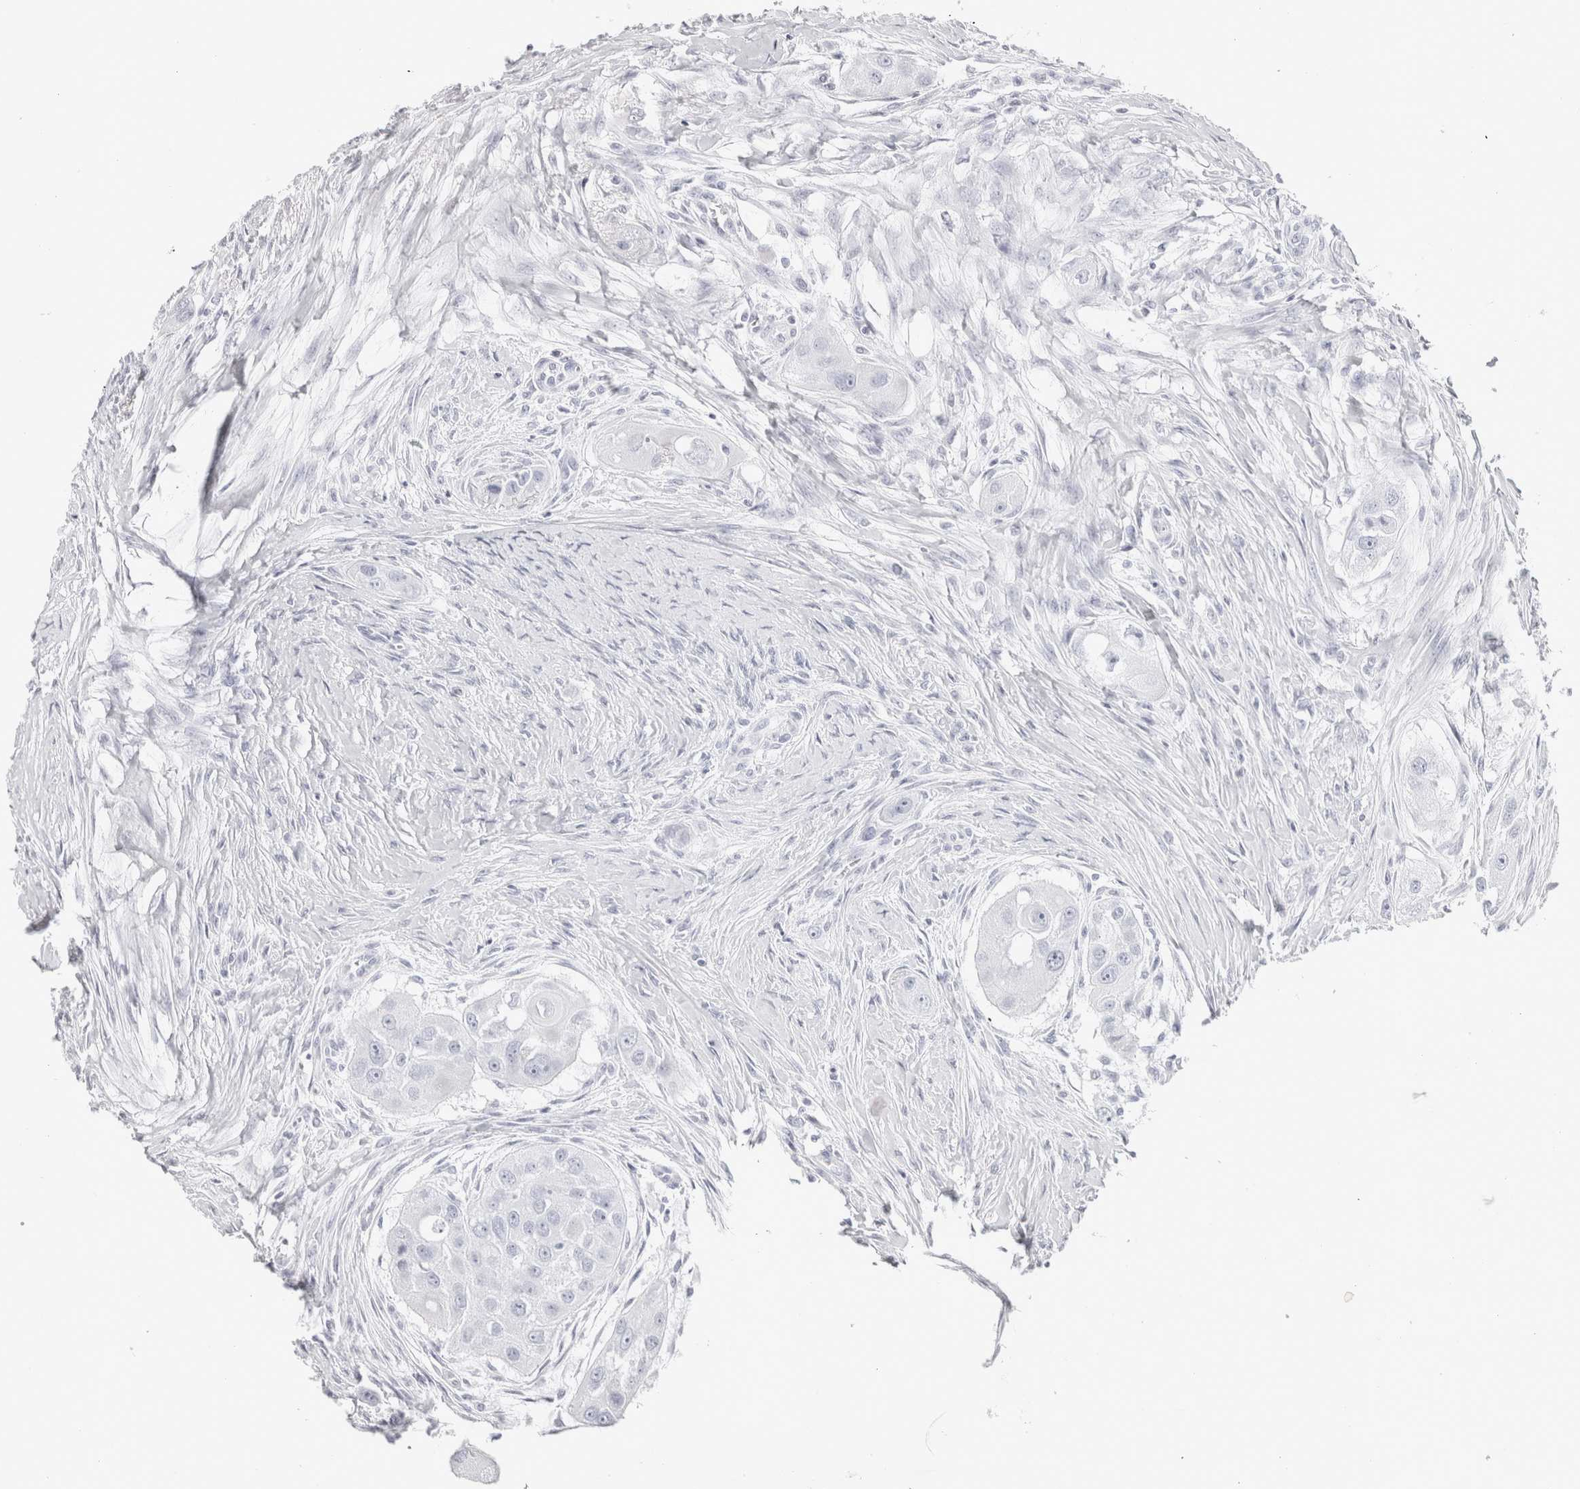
{"staining": {"intensity": "negative", "quantity": "none", "location": "none"}, "tissue": "head and neck cancer", "cell_type": "Tumor cells", "image_type": "cancer", "snomed": [{"axis": "morphology", "description": "Normal tissue, NOS"}, {"axis": "morphology", "description": "Squamous cell carcinoma, NOS"}, {"axis": "topography", "description": "Skeletal muscle"}, {"axis": "topography", "description": "Head-Neck"}], "caption": "A histopathology image of squamous cell carcinoma (head and neck) stained for a protein shows no brown staining in tumor cells.", "gene": "GARIN1A", "patient": {"sex": "male", "age": 51}}